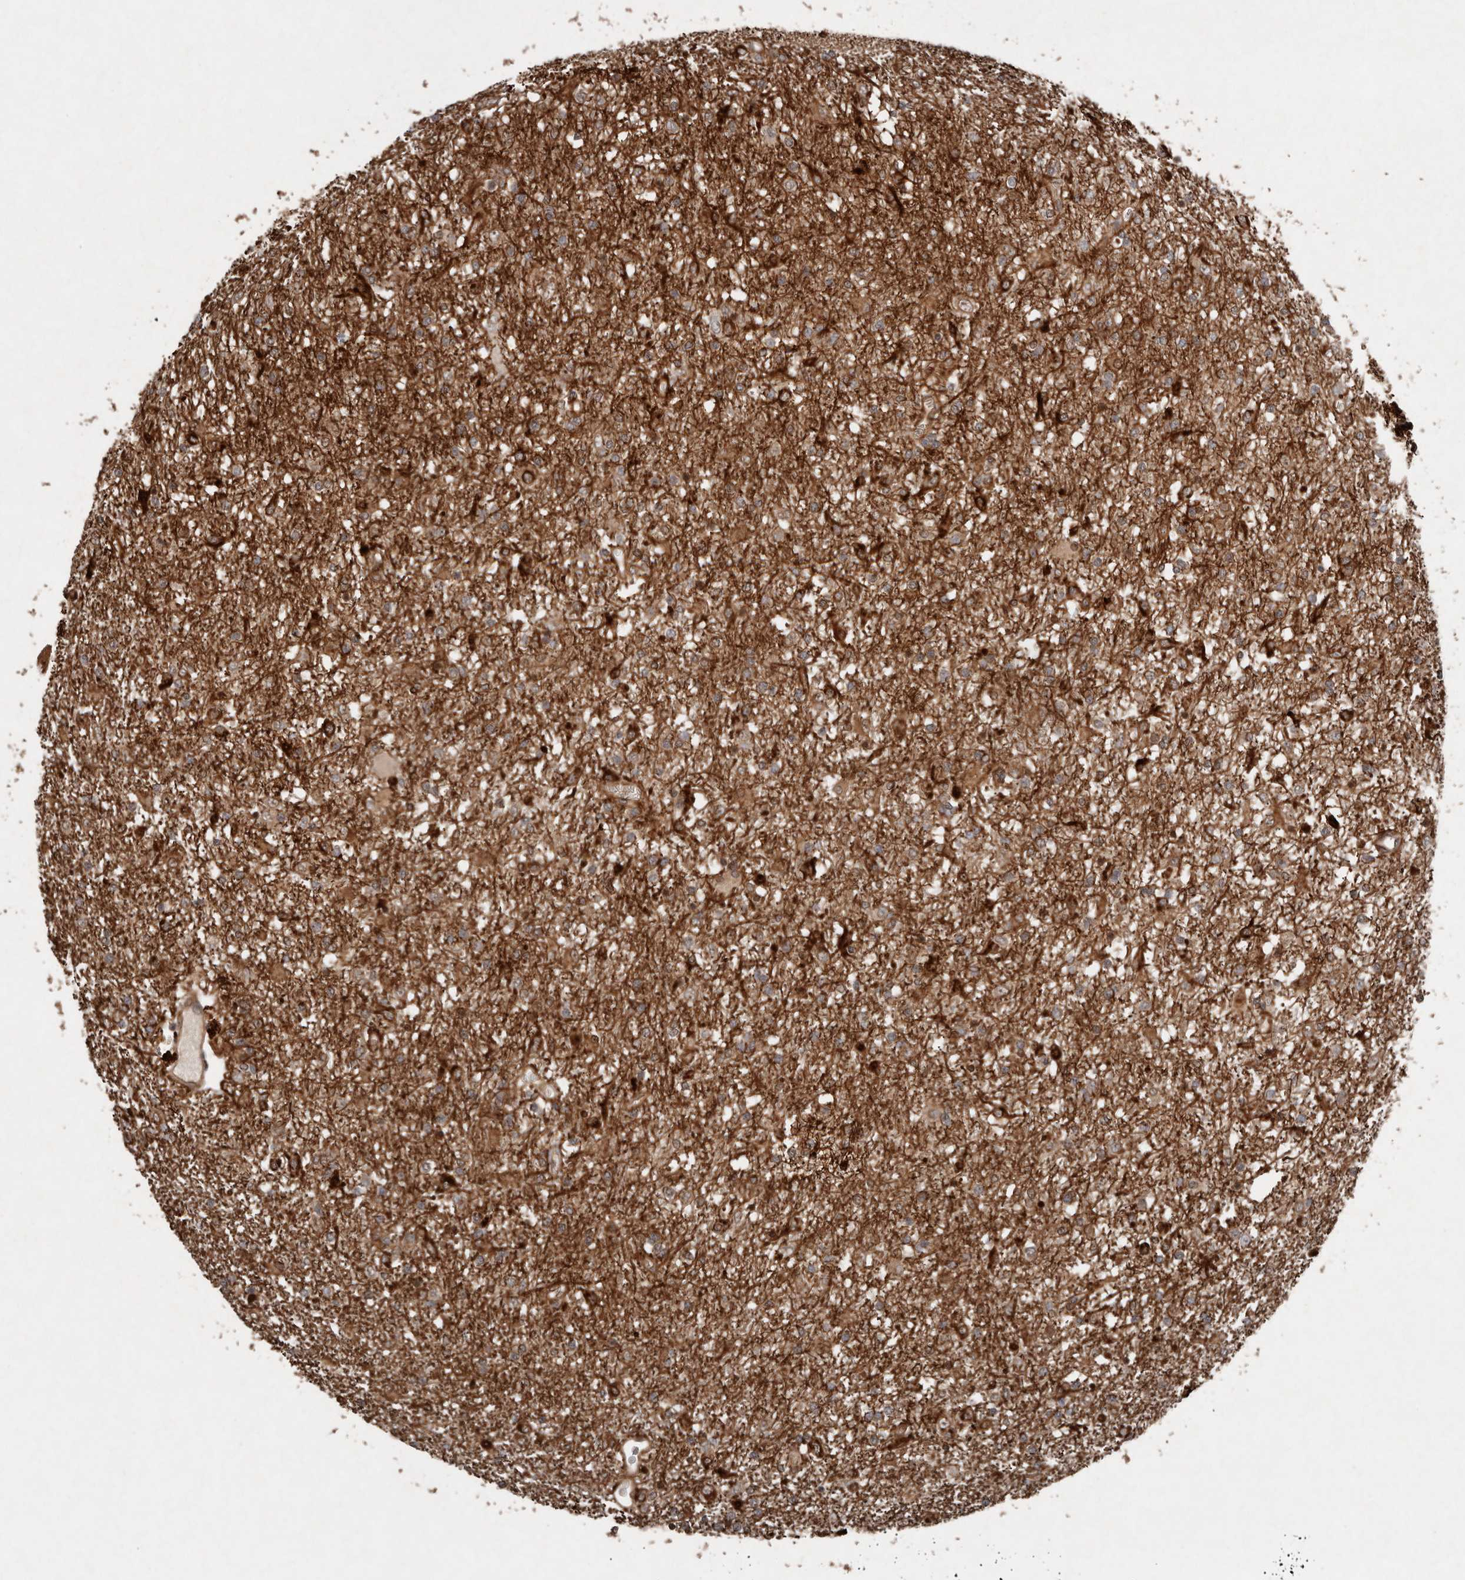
{"staining": {"intensity": "moderate", "quantity": ">75%", "location": "cytoplasmic/membranous"}, "tissue": "glioma", "cell_type": "Tumor cells", "image_type": "cancer", "snomed": [{"axis": "morphology", "description": "Glioma, malignant, Low grade"}, {"axis": "topography", "description": "Brain"}], "caption": "Glioma stained for a protein reveals moderate cytoplasmic/membranous positivity in tumor cells.", "gene": "DIP2C", "patient": {"sex": "male", "age": 65}}